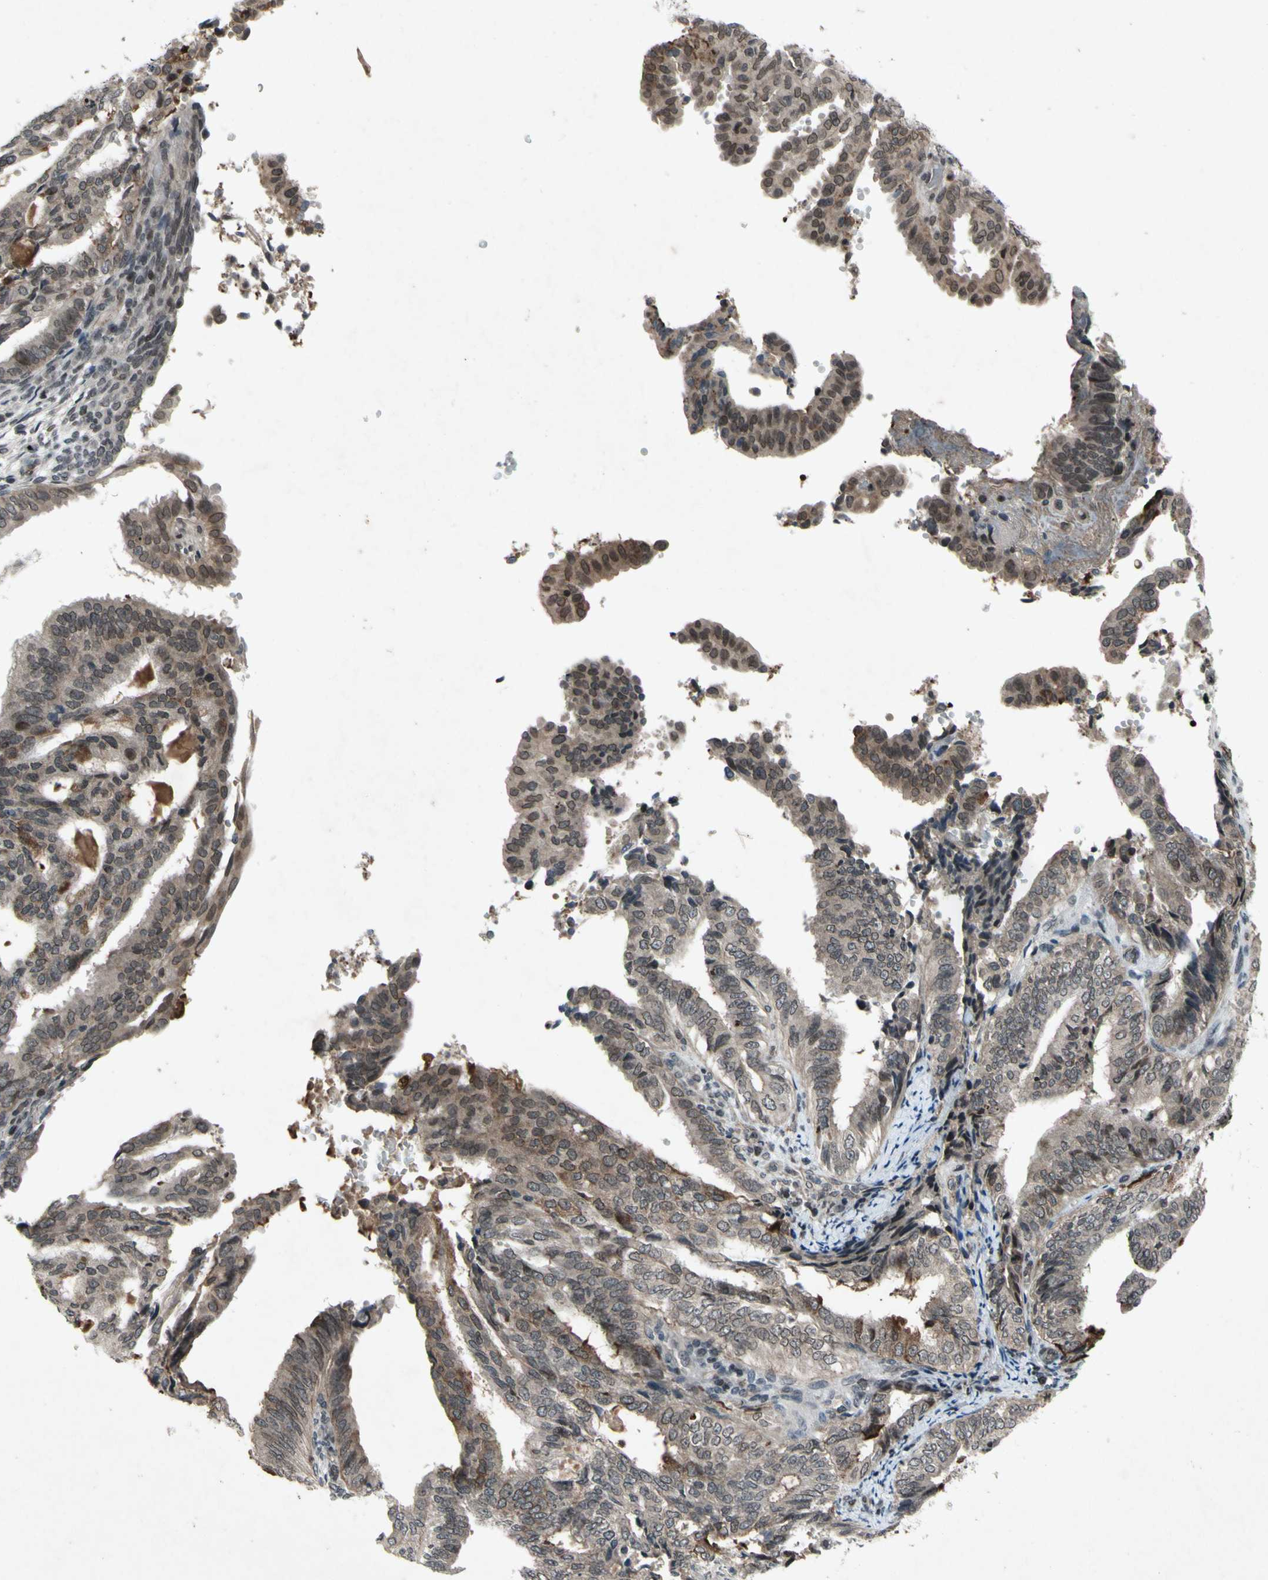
{"staining": {"intensity": "weak", "quantity": "25%-75%", "location": "cytoplasmic/membranous,nuclear"}, "tissue": "endometrial cancer", "cell_type": "Tumor cells", "image_type": "cancer", "snomed": [{"axis": "morphology", "description": "Adenocarcinoma, NOS"}, {"axis": "topography", "description": "Endometrium"}], "caption": "Endometrial cancer (adenocarcinoma) was stained to show a protein in brown. There is low levels of weak cytoplasmic/membranous and nuclear positivity in about 25%-75% of tumor cells.", "gene": "XPO1", "patient": {"sex": "female", "age": 58}}